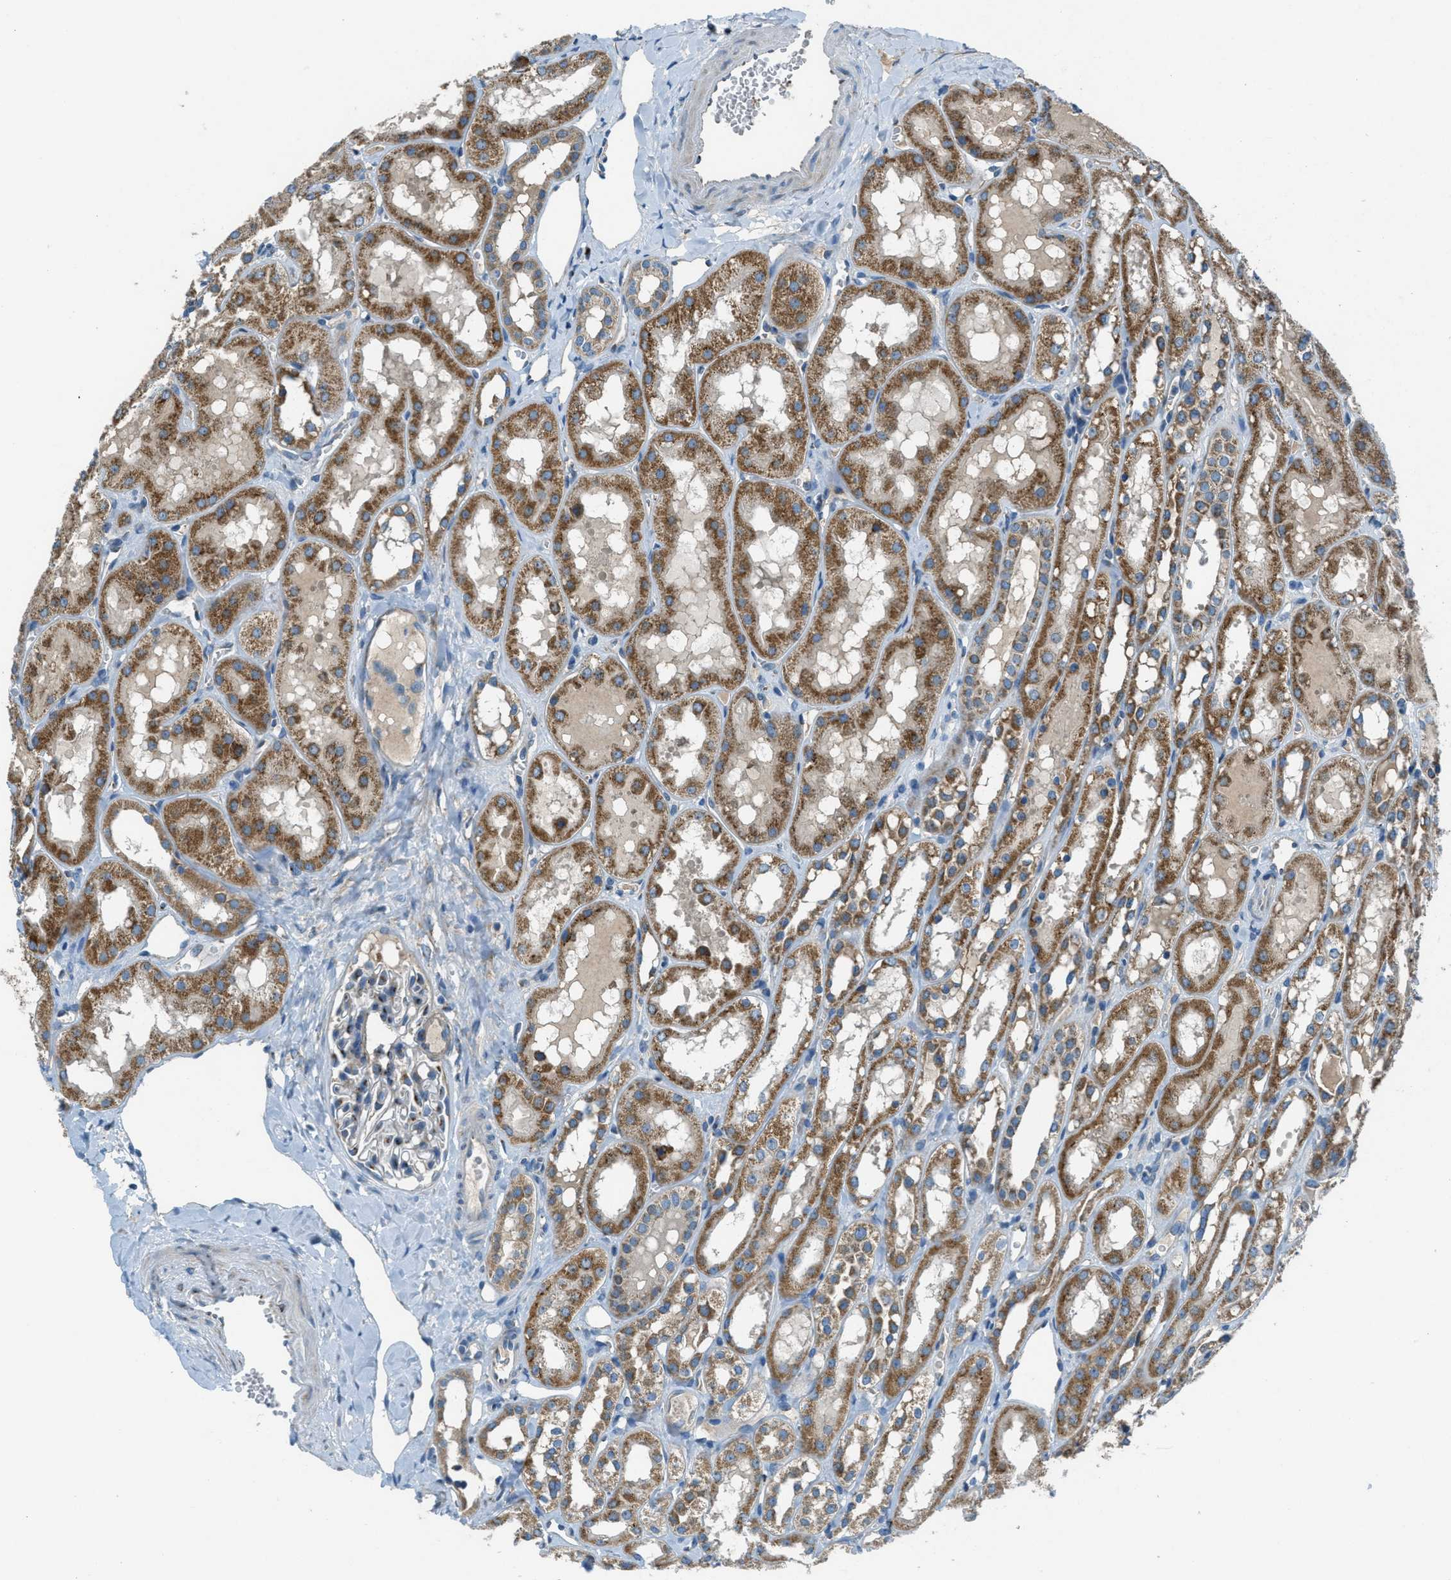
{"staining": {"intensity": "moderate", "quantity": "<25%", "location": "cytoplasmic/membranous"}, "tissue": "kidney", "cell_type": "Cells in glomeruli", "image_type": "normal", "snomed": [{"axis": "morphology", "description": "Normal tissue, NOS"}, {"axis": "topography", "description": "Kidney"}, {"axis": "topography", "description": "Urinary bladder"}], "caption": "An immunohistochemistry (IHC) histopathology image of benign tissue is shown. Protein staining in brown labels moderate cytoplasmic/membranous positivity in kidney within cells in glomeruli.", "gene": "BCKDK", "patient": {"sex": "male", "age": 16}}